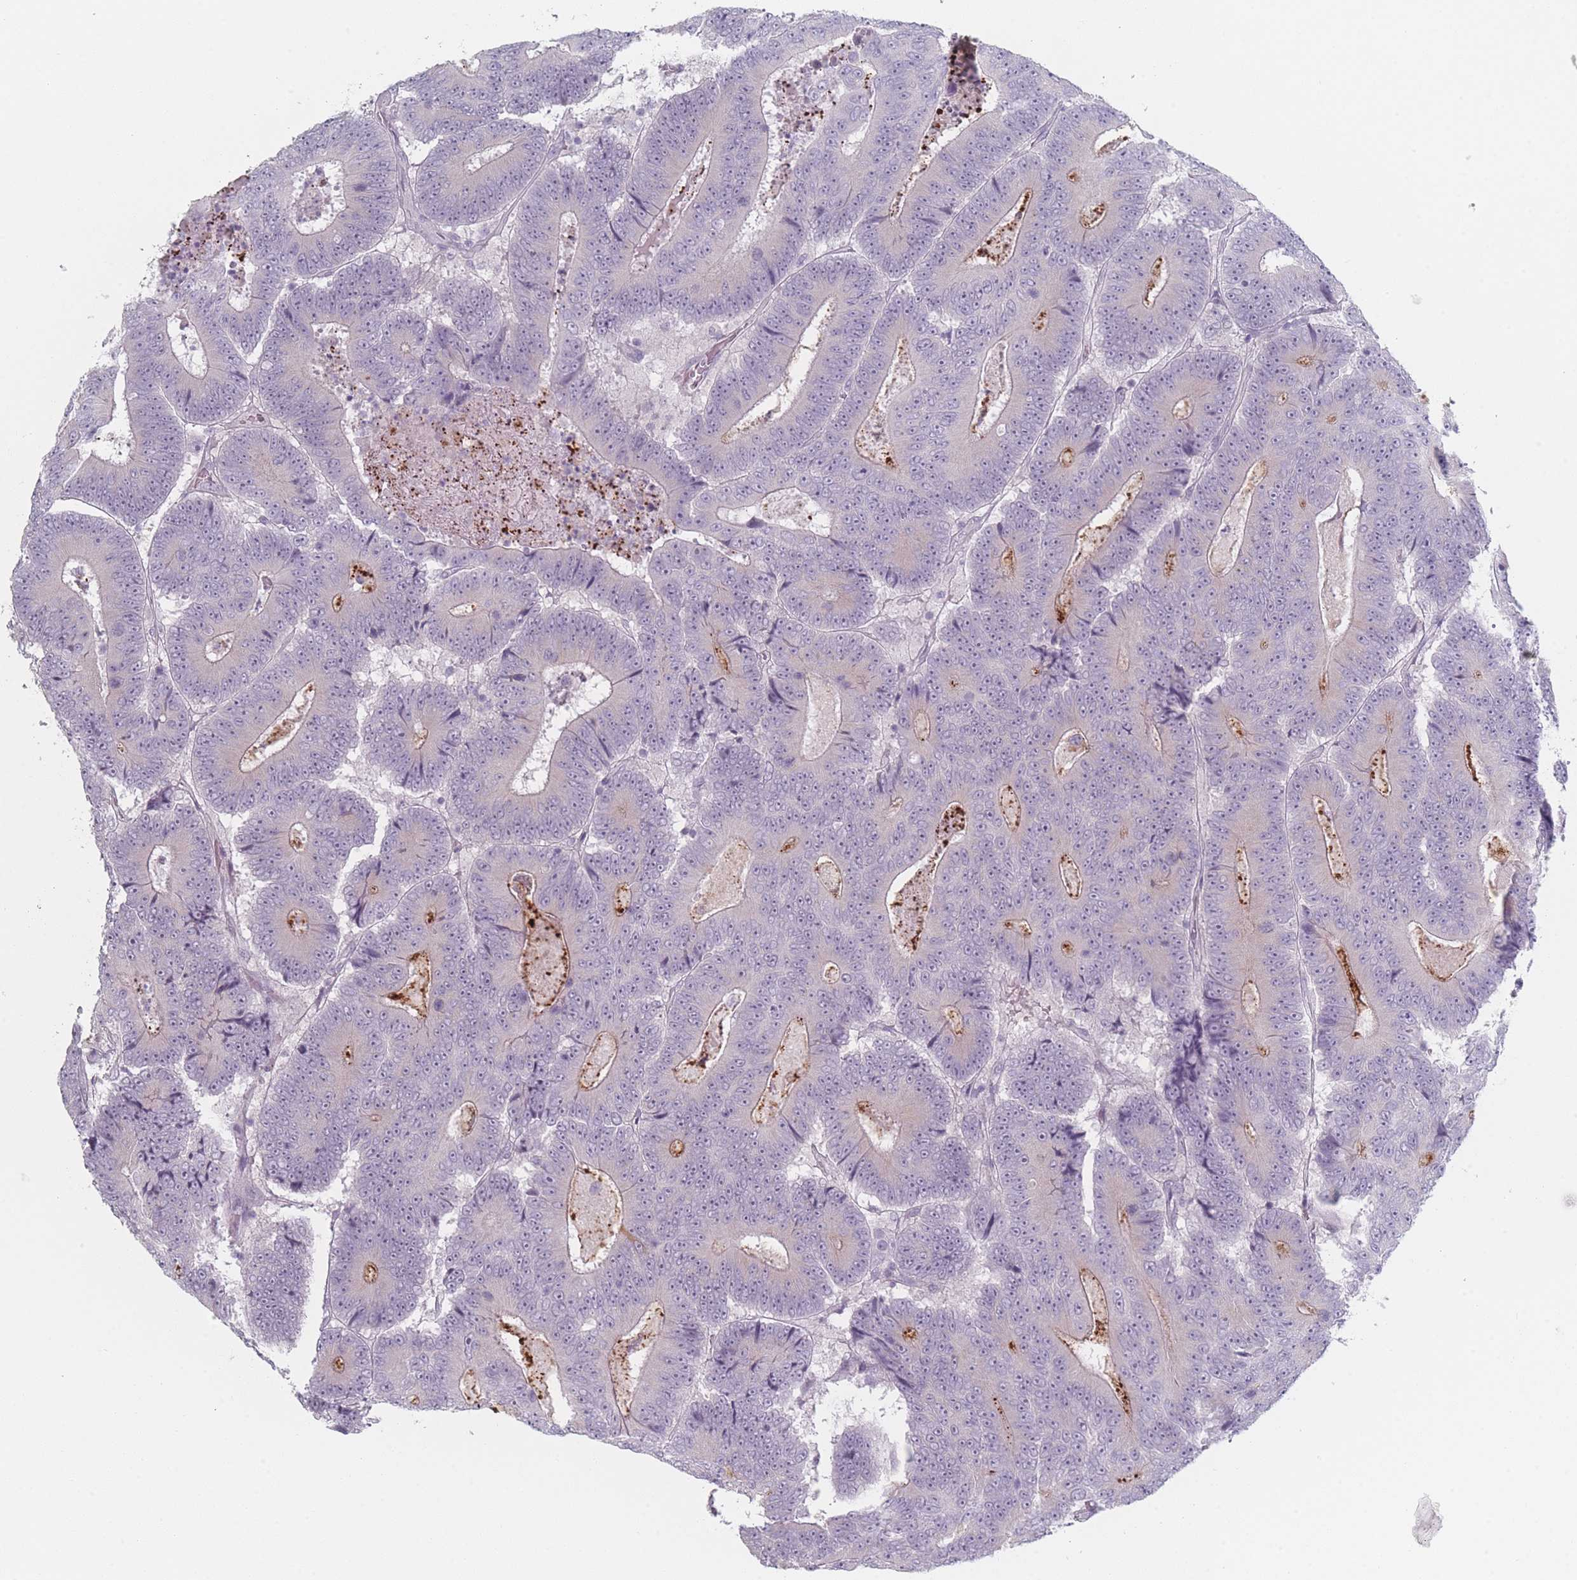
{"staining": {"intensity": "negative", "quantity": "none", "location": "none"}, "tissue": "colorectal cancer", "cell_type": "Tumor cells", "image_type": "cancer", "snomed": [{"axis": "morphology", "description": "Adenocarcinoma, NOS"}, {"axis": "topography", "description": "Colon"}], "caption": "This is an immunohistochemistry photomicrograph of human colorectal adenocarcinoma. There is no expression in tumor cells.", "gene": "RNF4", "patient": {"sex": "male", "age": 83}}